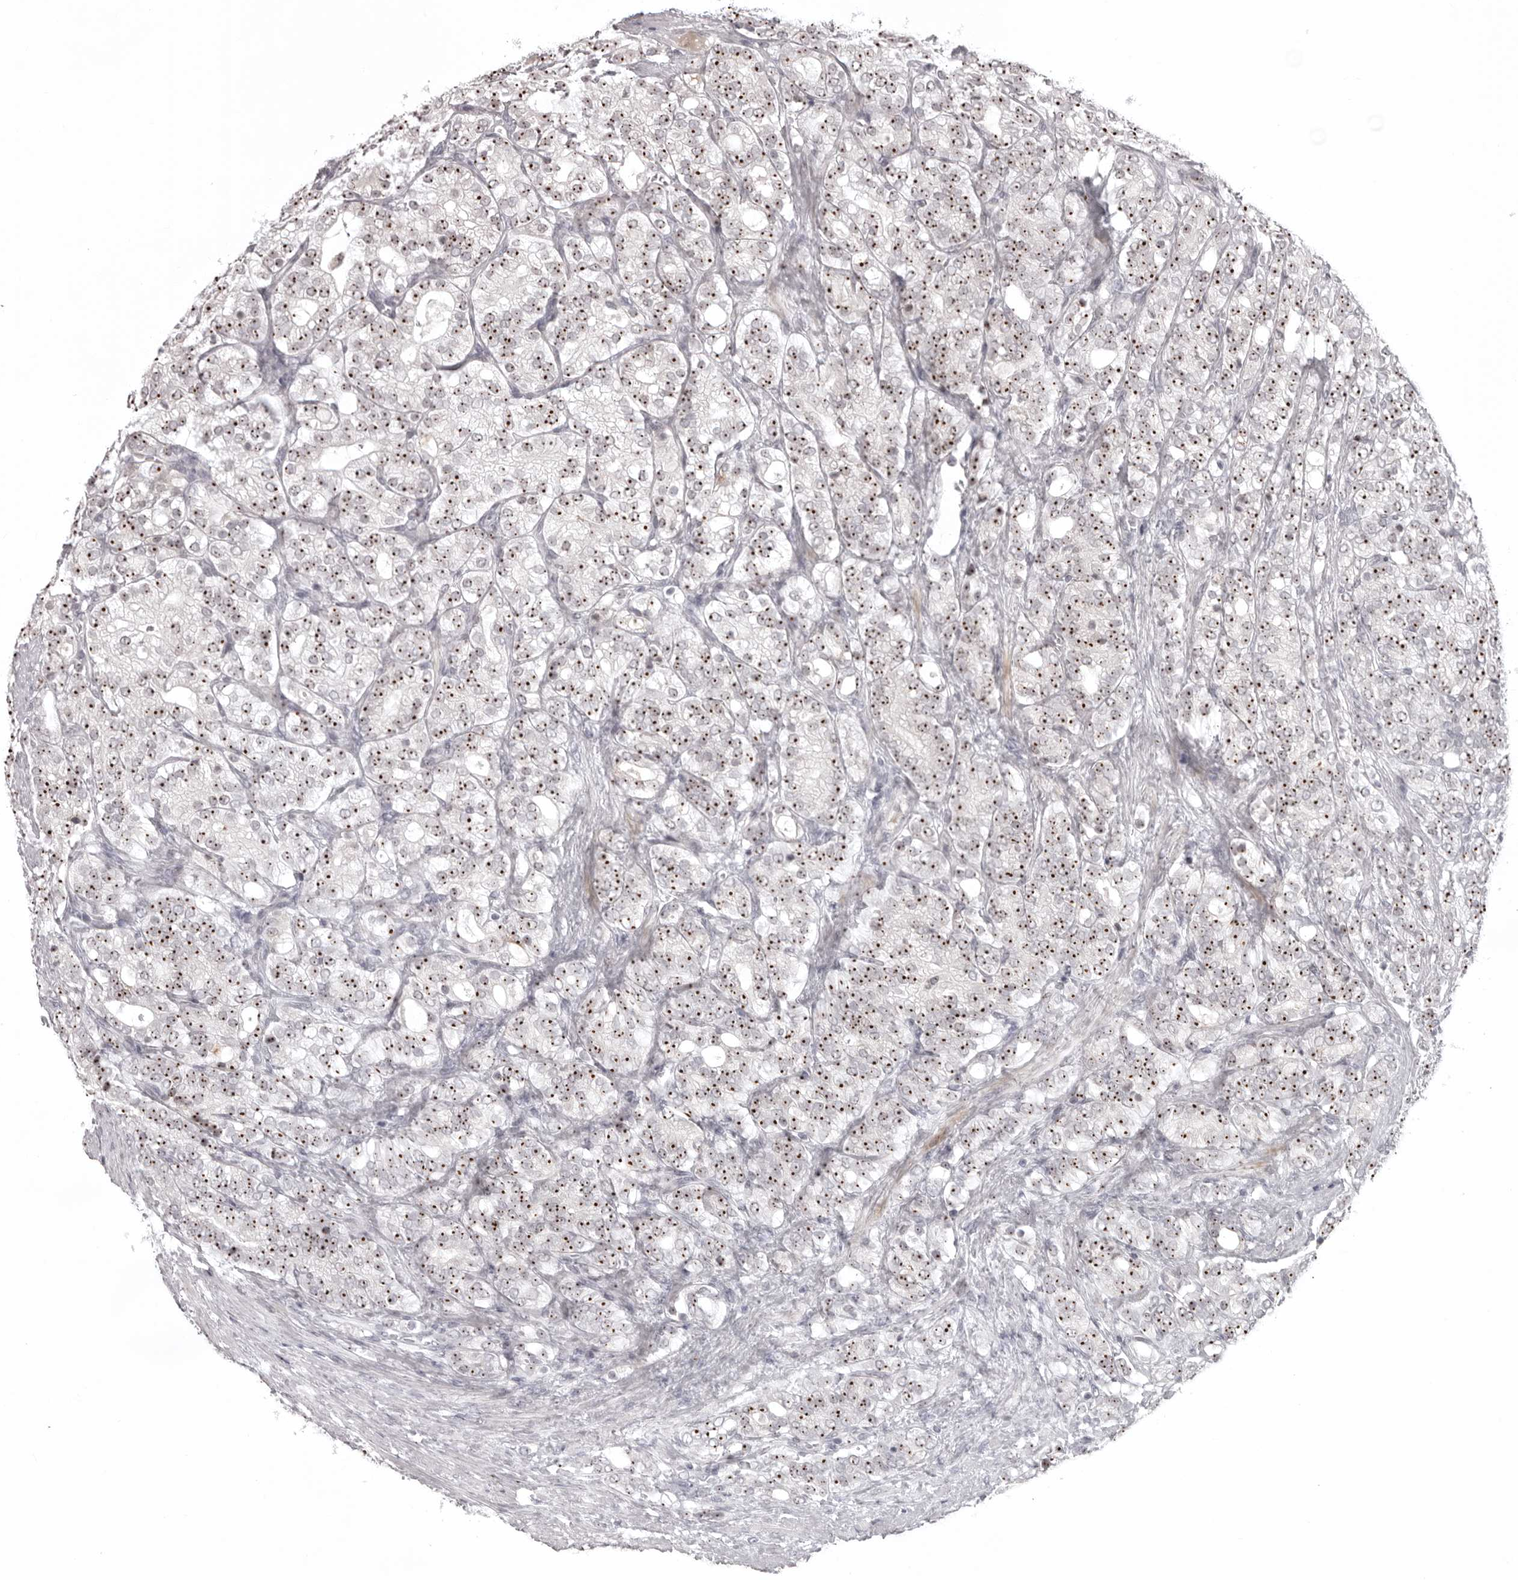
{"staining": {"intensity": "strong", "quantity": ">75%", "location": "nuclear"}, "tissue": "prostate cancer", "cell_type": "Tumor cells", "image_type": "cancer", "snomed": [{"axis": "morphology", "description": "Adenocarcinoma, High grade"}, {"axis": "topography", "description": "Prostate"}], "caption": "Immunohistochemical staining of prostate cancer exhibits high levels of strong nuclear protein expression in about >75% of tumor cells.", "gene": "HELZ", "patient": {"sex": "male", "age": 57}}